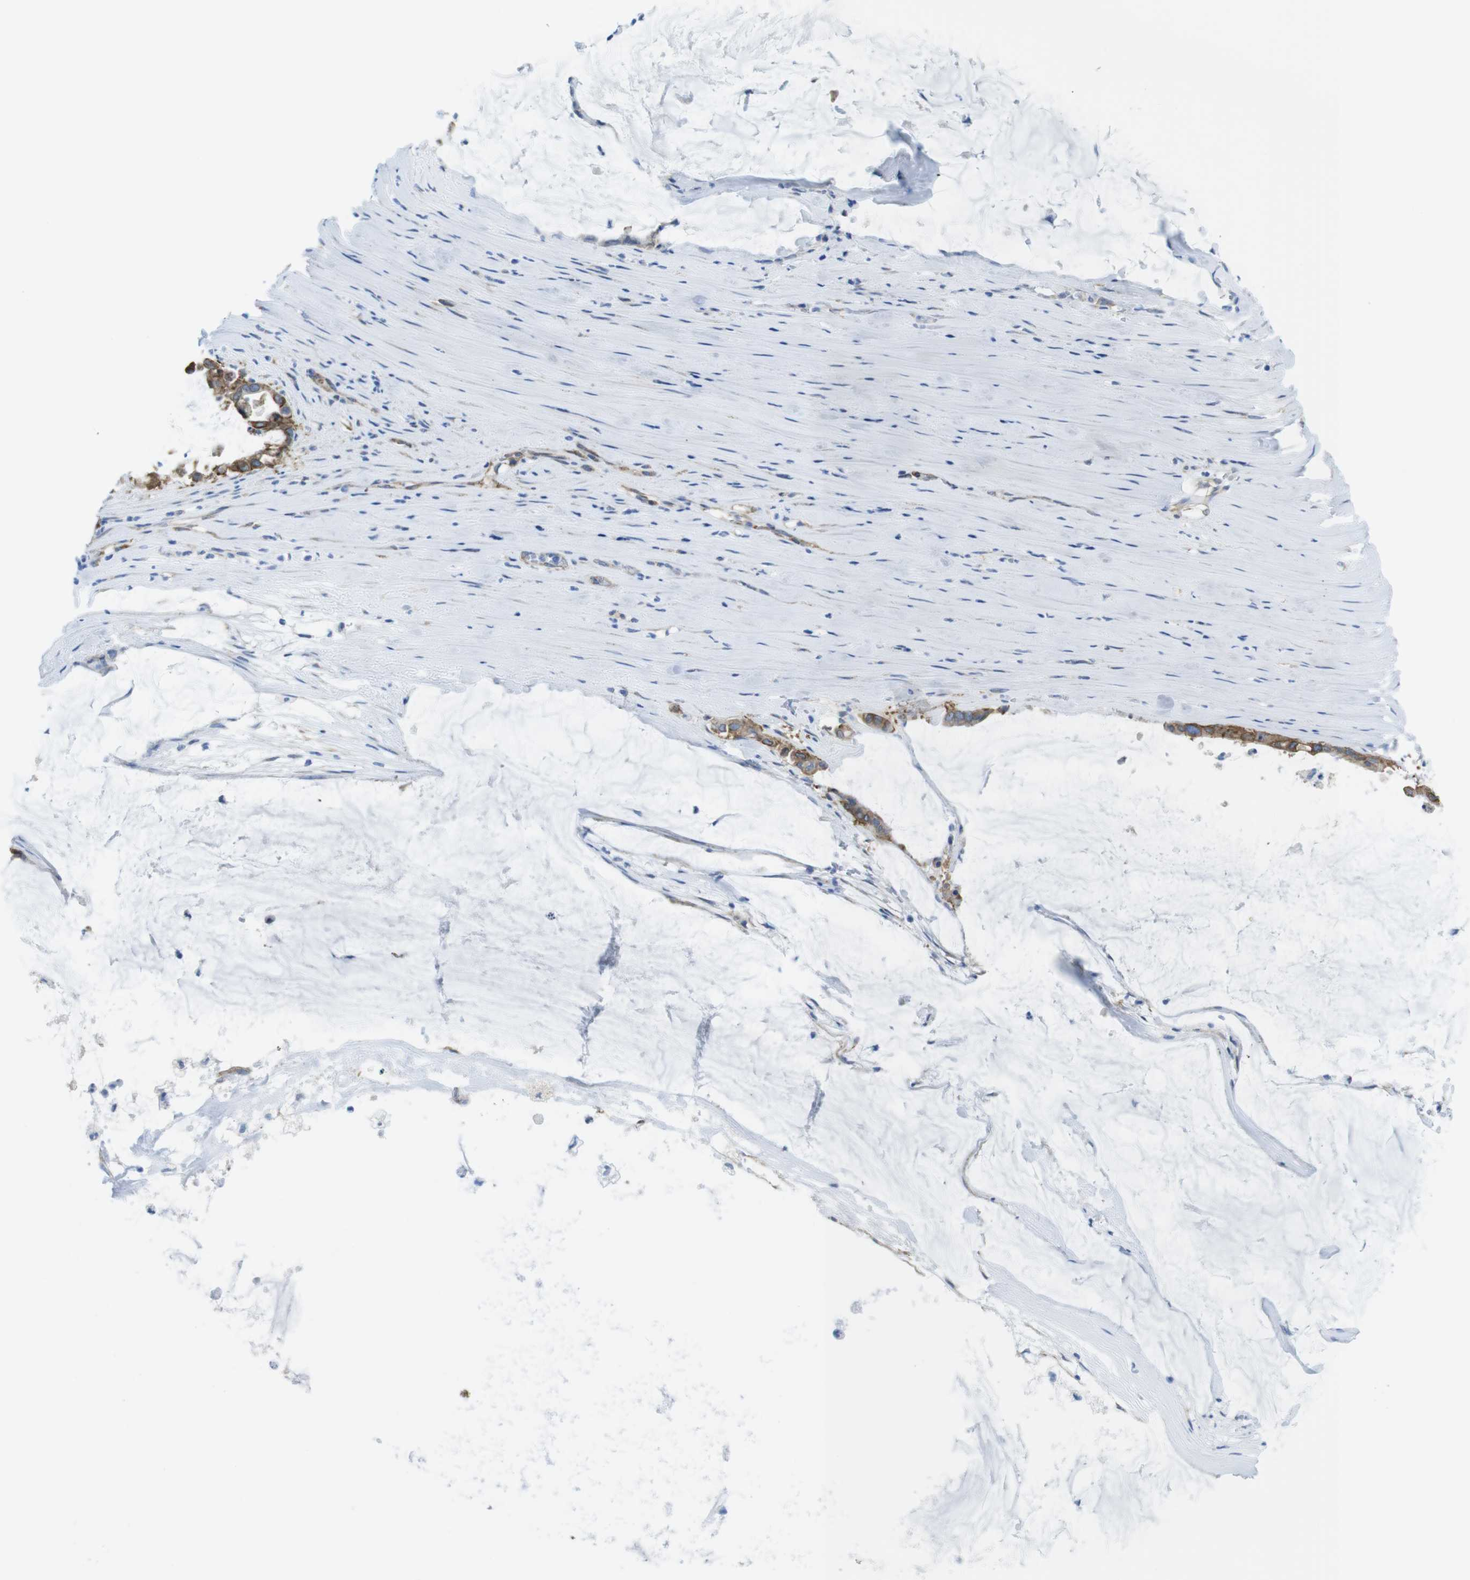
{"staining": {"intensity": "moderate", "quantity": ">75%", "location": "cytoplasmic/membranous"}, "tissue": "pancreatic cancer", "cell_type": "Tumor cells", "image_type": "cancer", "snomed": [{"axis": "morphology", "description": "Adenocarcinoma, NOS"}, {"axis": "topography", "description": "Pancreas"}], "caption": "Tumor cells demonstrate moderate cytoplasmic/membranous expression in about >75% of cells in pancreatic cancer.", "gene": "CDH8", "patient": {"sex": "male", "age": 41}}